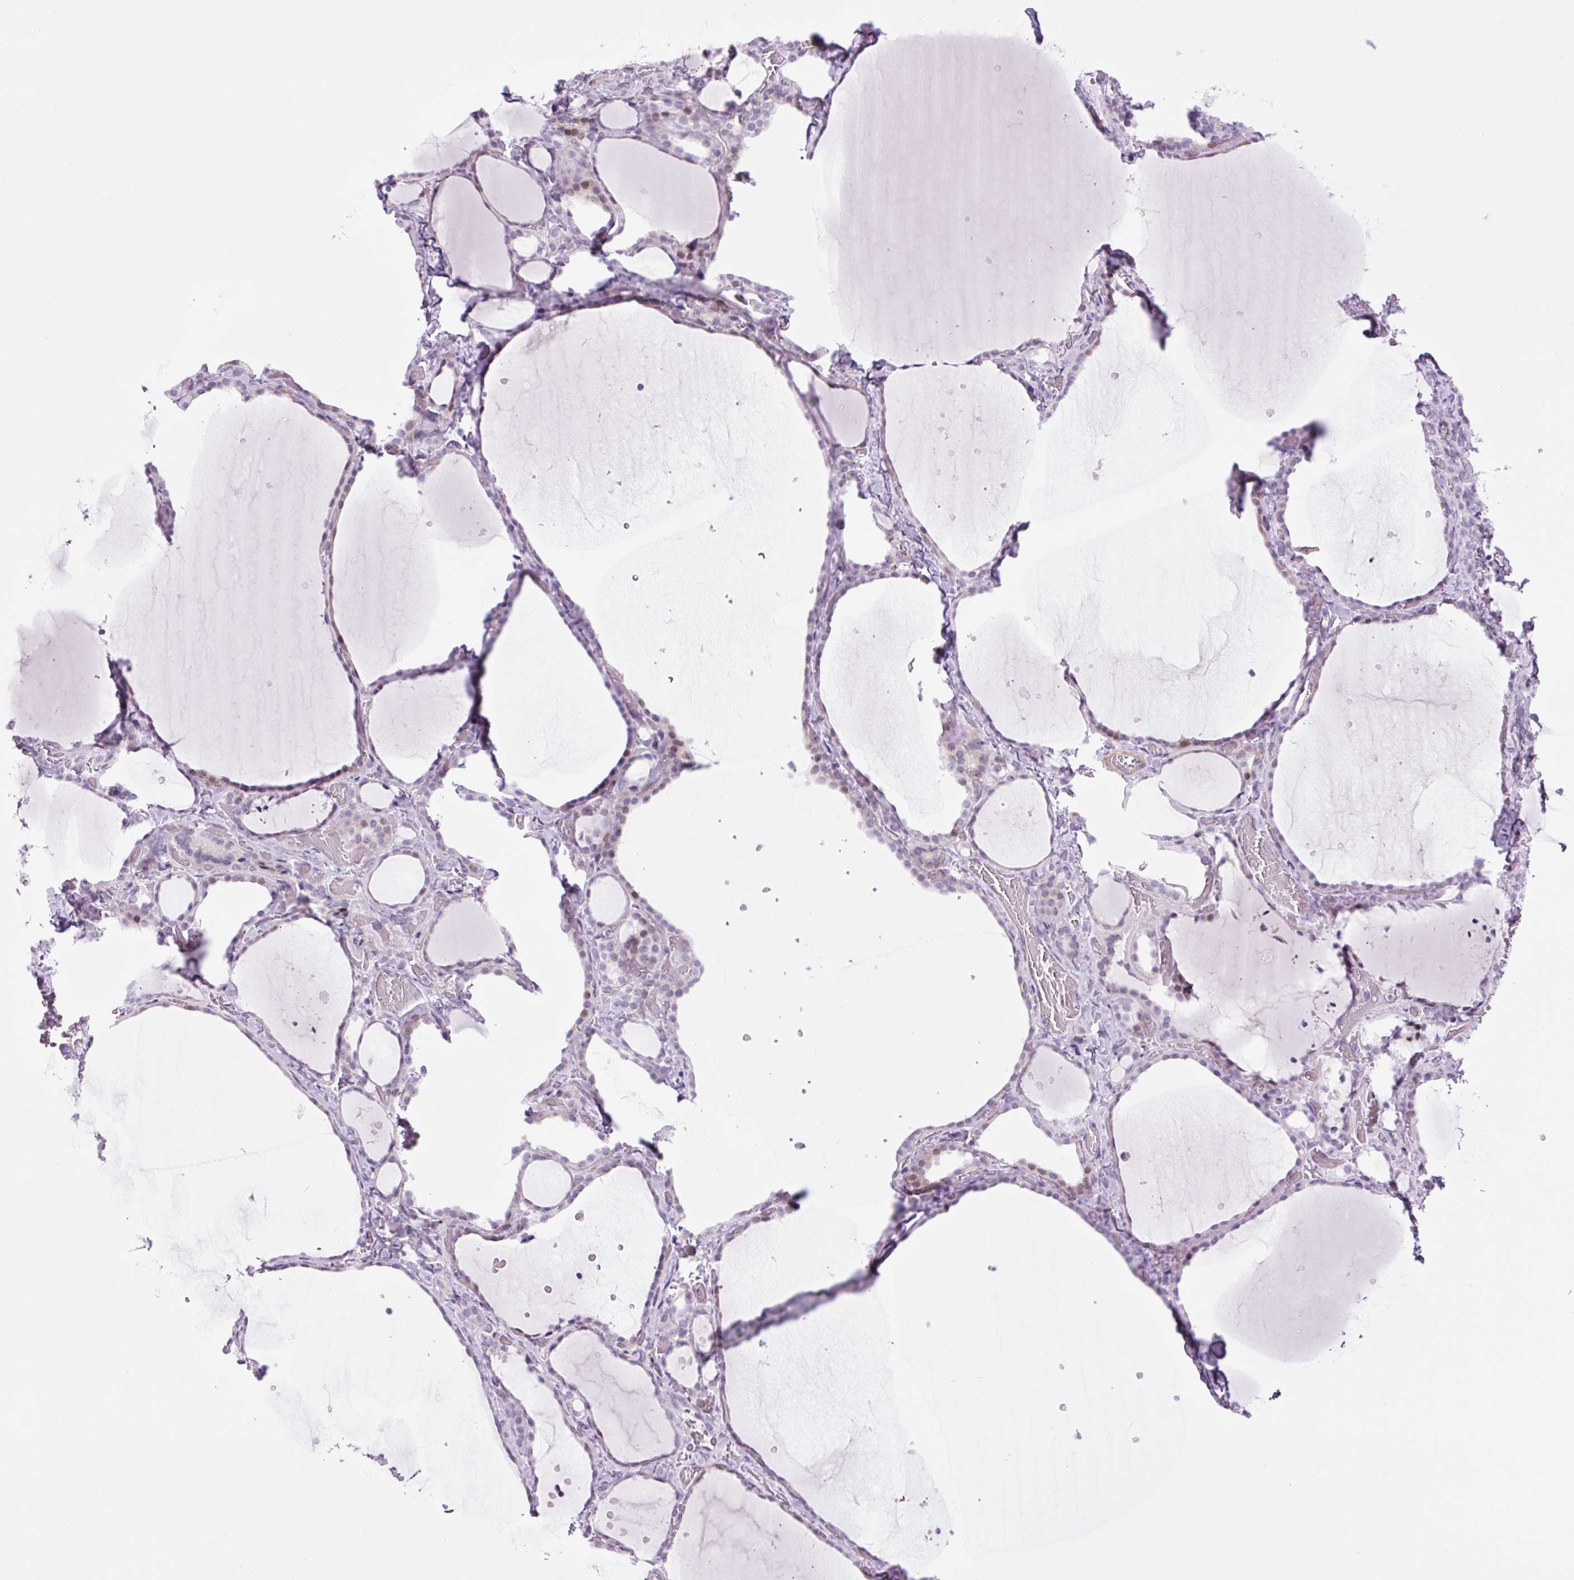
{"staining": {"intensity": "moderate", "quantity": "25%-75%", "location": "cytoplasmic/membranous,nuclear"}, "tissue": "thyroid gland", "cell_type": "Glandular cells", "image_type": "normal", "snomed": [{"axis": "morphology", "description": "Normal tissue, NOS"}, {"axis": "topography", "description": "Thyroid gland"}], "caption": "Immunohistochemical staining of normal thyroid gland shows 25%-75% levels of moderate cytoplasmic/membranous,nuclear protein staining in approximately 25%-75% of glandular cells.", "gene": "RRS1", "patient": {"sex": "female", "age": 36}}